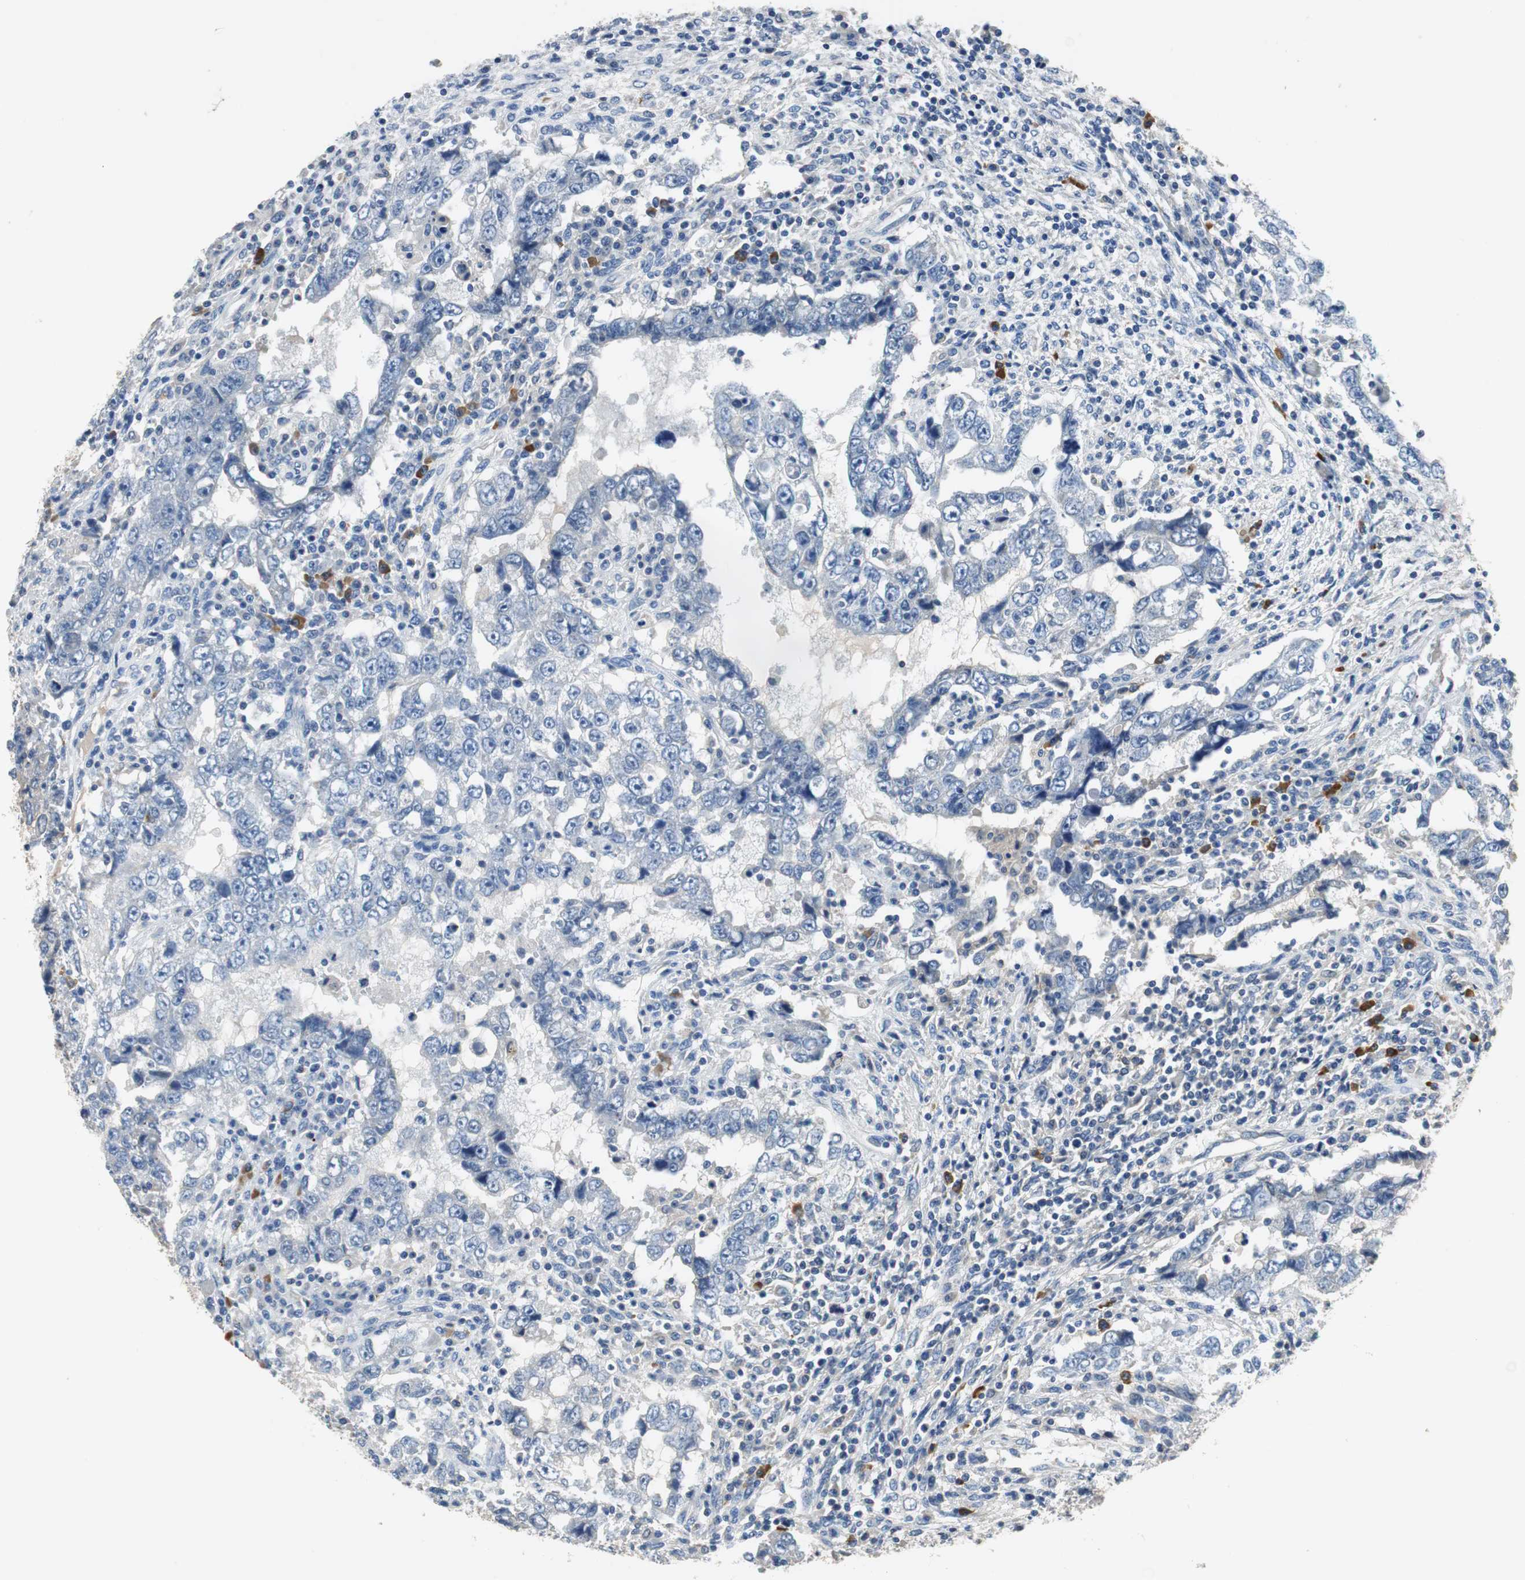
{"staining": {"intensity": "negative", "quantity": "none", "location": "none"}, "tissue": "testis cancer", "cell_type": "Tumor cells", "image_type": "cancer", "snomed": [{"axis": "morphology", "description": "Carcinoma, Embryonal, NOS"}, {"axis": "topography", "description": "Testis"}], "caption": "Testis embryonal carcinoma was stained to show a protein in brown. There is no significant staining in tumor cells.", "gene": "MTIF2", "patient": {"sex": "male", "age": 26}}